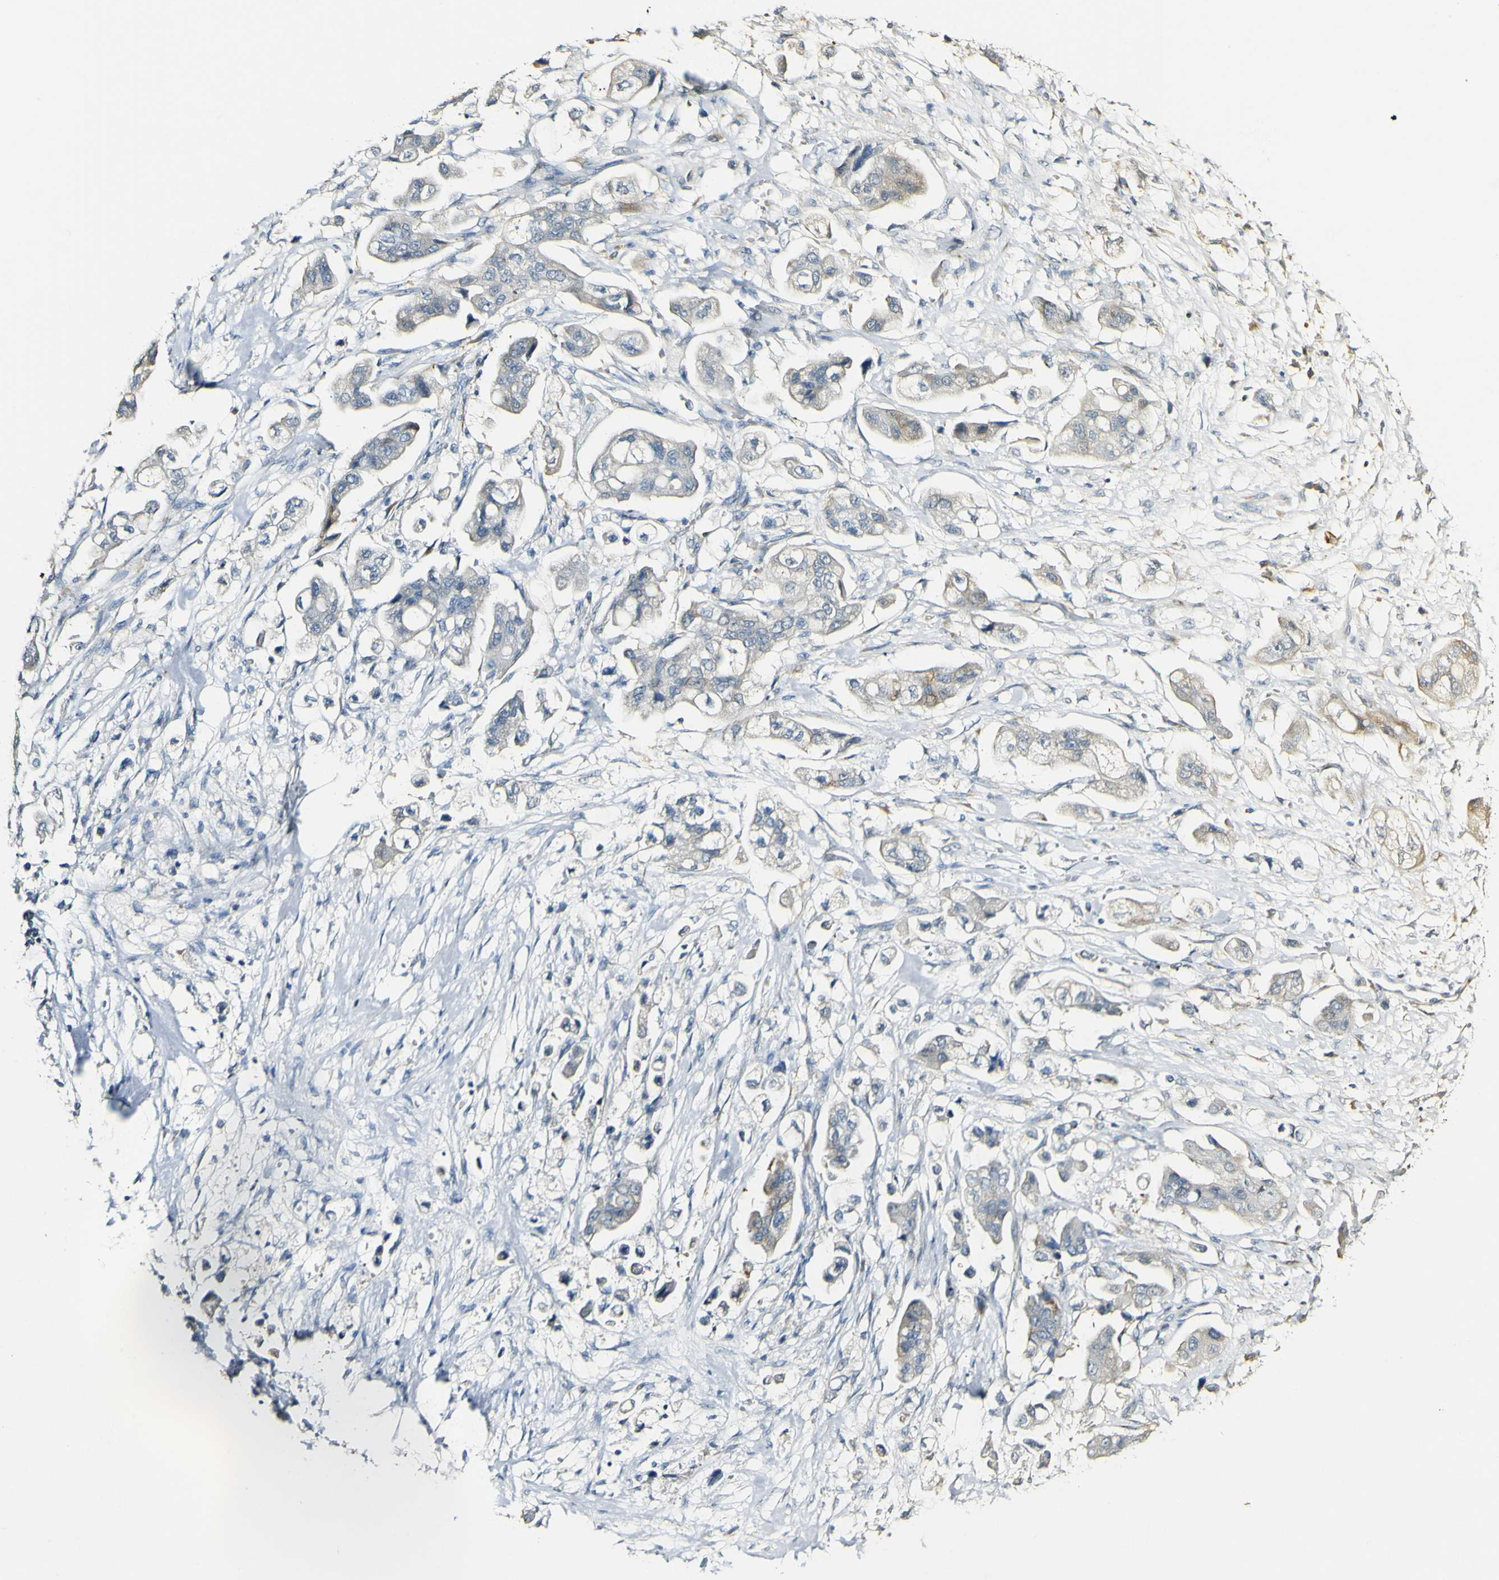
{"staining": {"intensity": "weak", "quantity": "<25%", "location": "cytoplasmic/membranous"}, "tissue": "stomach cancer", "cell_type": "Tumor cells", "image_type": "cancer", "snomed": [{"axis": "morphology", "description": "Adenocarcinoma, NOS"}, {"axis": "topography", "description": "Stomach"}], "caption": "The histopathology image displays no staining of tumor cells in adenocarcinoma (stomach).", "gene": "FMO3", "patient": {"sex": "male", "age": 62}}